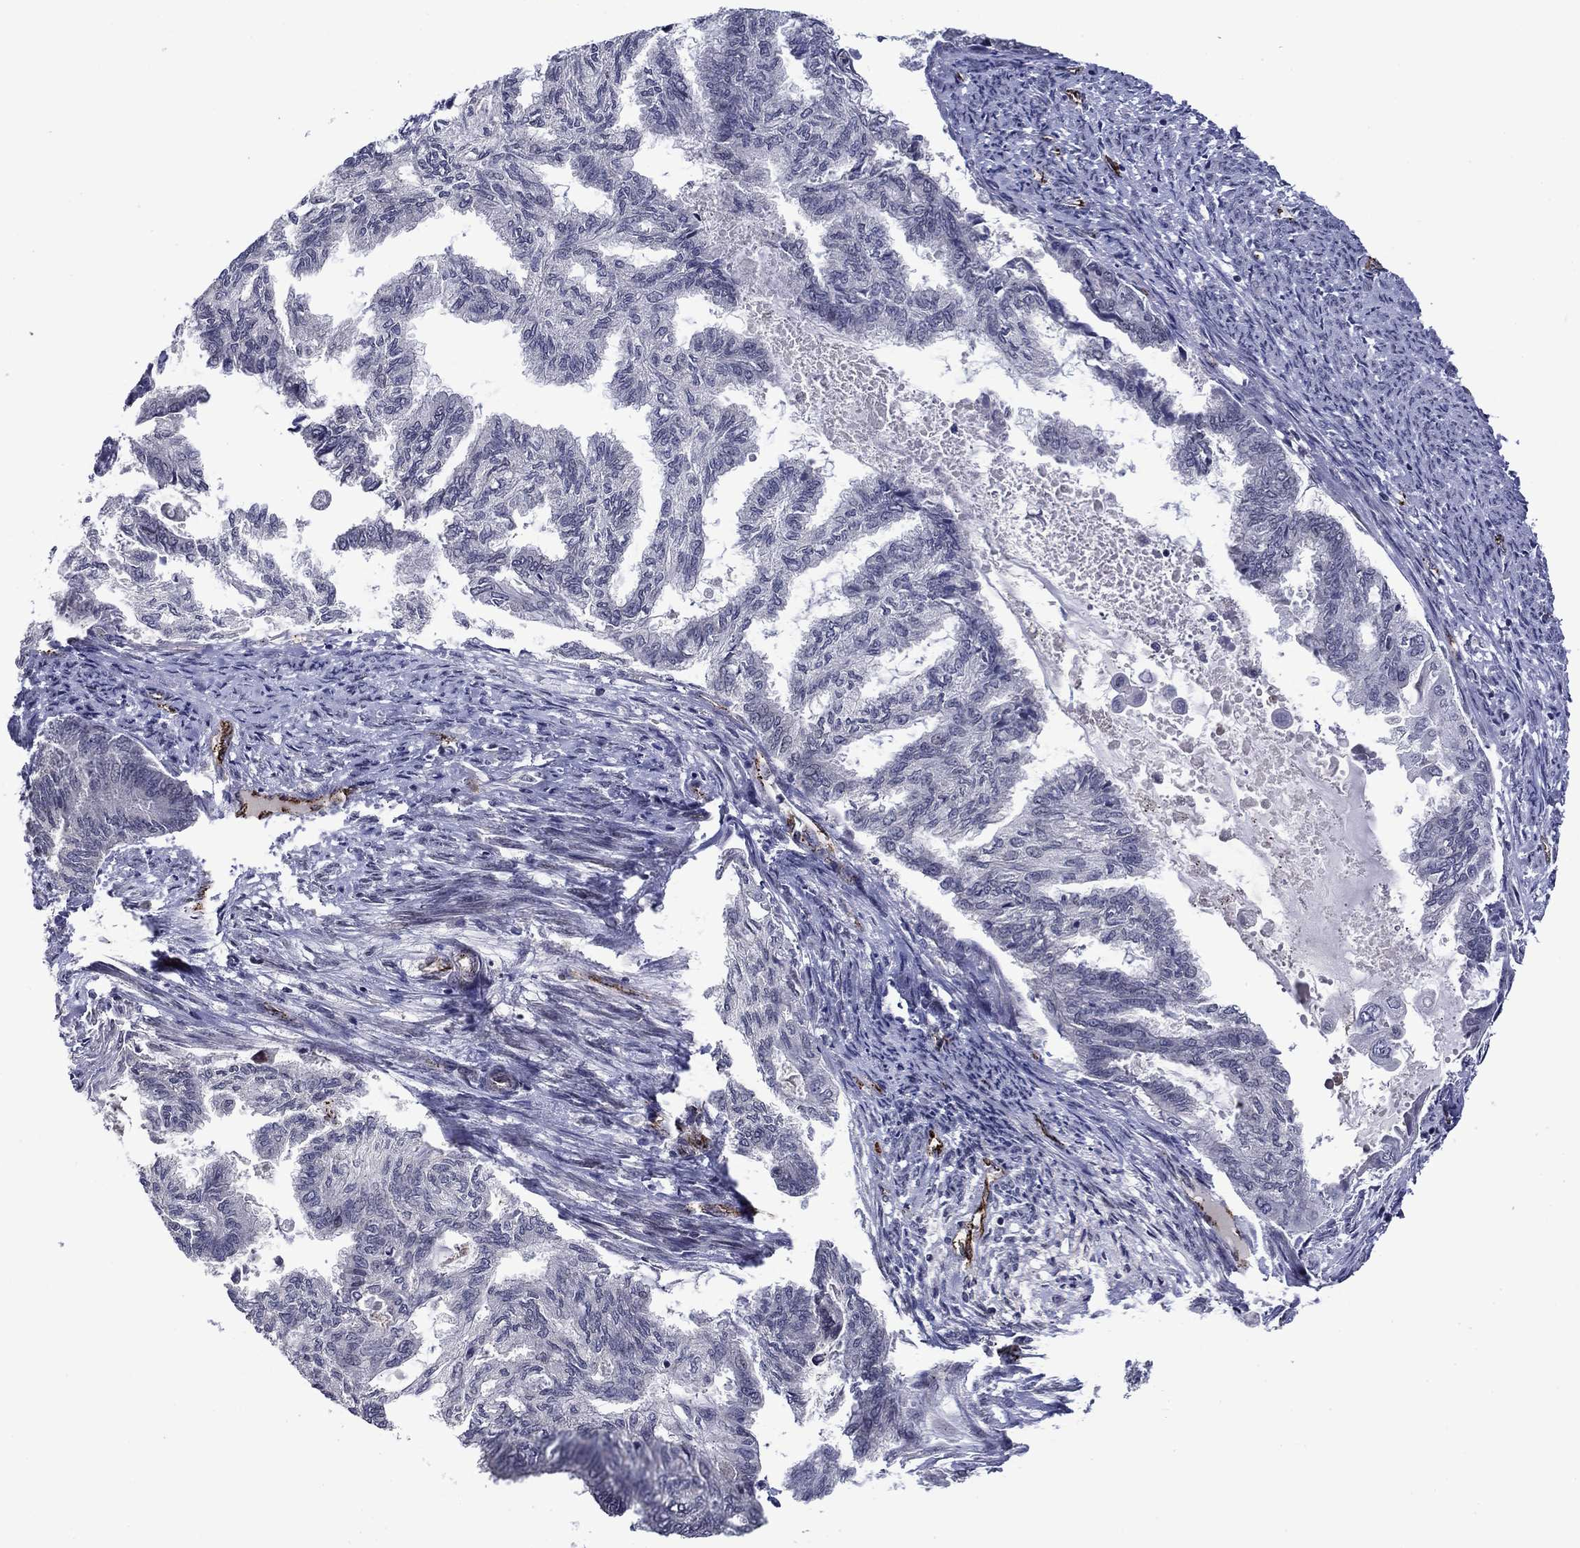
{"staining": {"intensity": "negative", "quantity": "none", "location": "none"}, "tissue": "endometrial cancer", "cell_type": "Tumor cells", "image_type": "cancer", "snomed": [{"axis": "morphology", "description": "Adenocarcinoma, NOS"}, {"axis": "topography", "description": "Endometrium"}], "caption": "This is an IHC photomicrograph of human adenocarcinoma (endometrial). There is no expression in tumor cells.", "gene": "SLITRK1", "patient": {"sex": "female", "age": 86}}